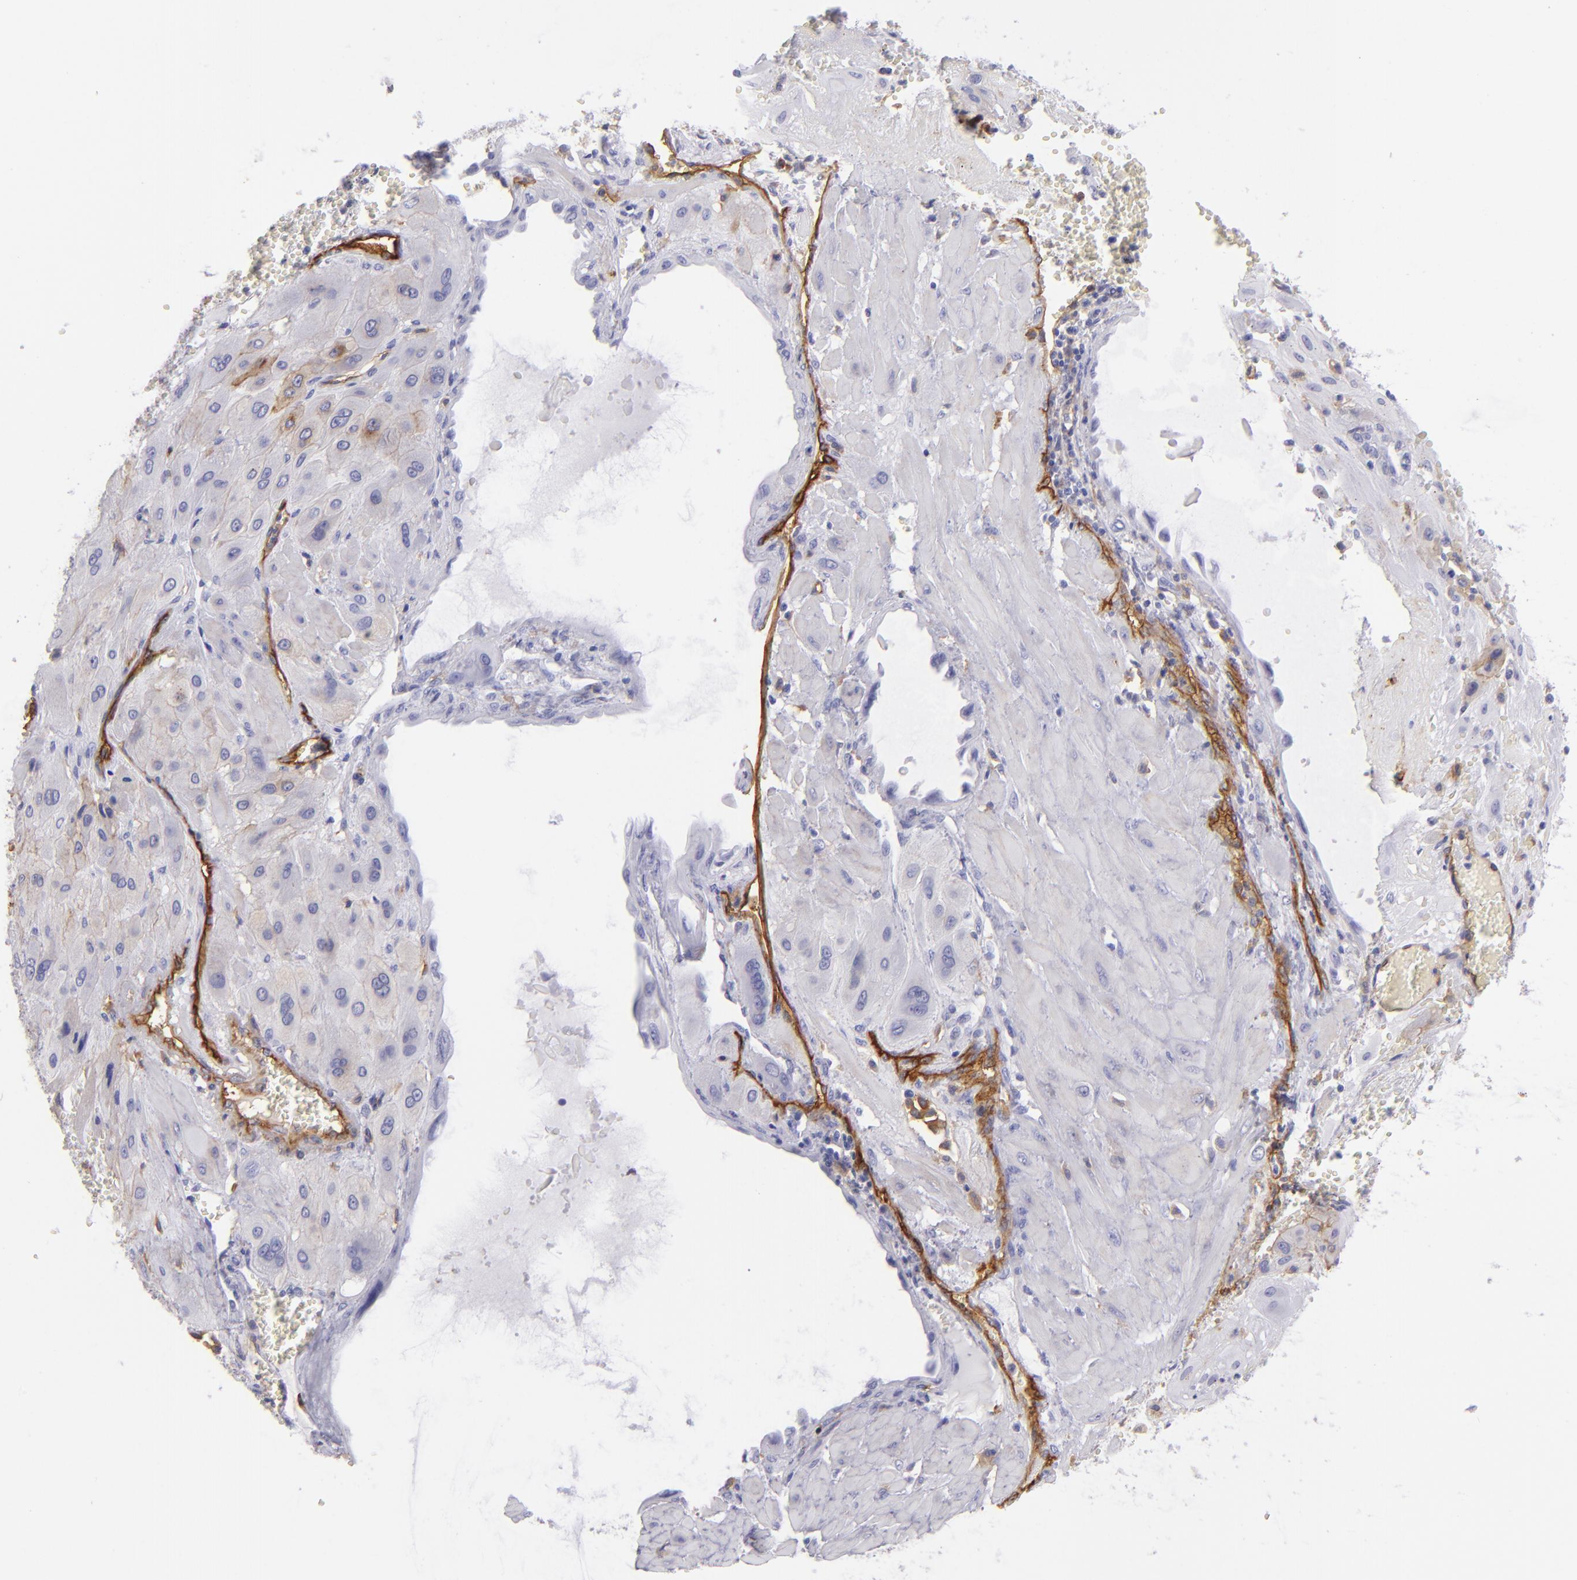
{"staining": {"intensity": "weak", "quantity": "<25%", "location": "none"}, "tissue": "cervical cancer", "cell_type": "Tumor cells", "image_type": "cancer", "snomed": [{"axis": "morphology", "description": "Squamous cell carcinoma, NOS"}, {"axis": "topography", "description": "Cervix"}], "caption": "Cervical squamous cell carcinoma was stained to show a protein in brown. There is no significant expression in tumor cells. The staining was performed using DAB to visualize the protein expression in brown, while the nuclei were stained in blue with hematoxylin (Magnification: 20x).", "gene": "ENTPD1", "patient": {"sex": "female", "age": 34}}